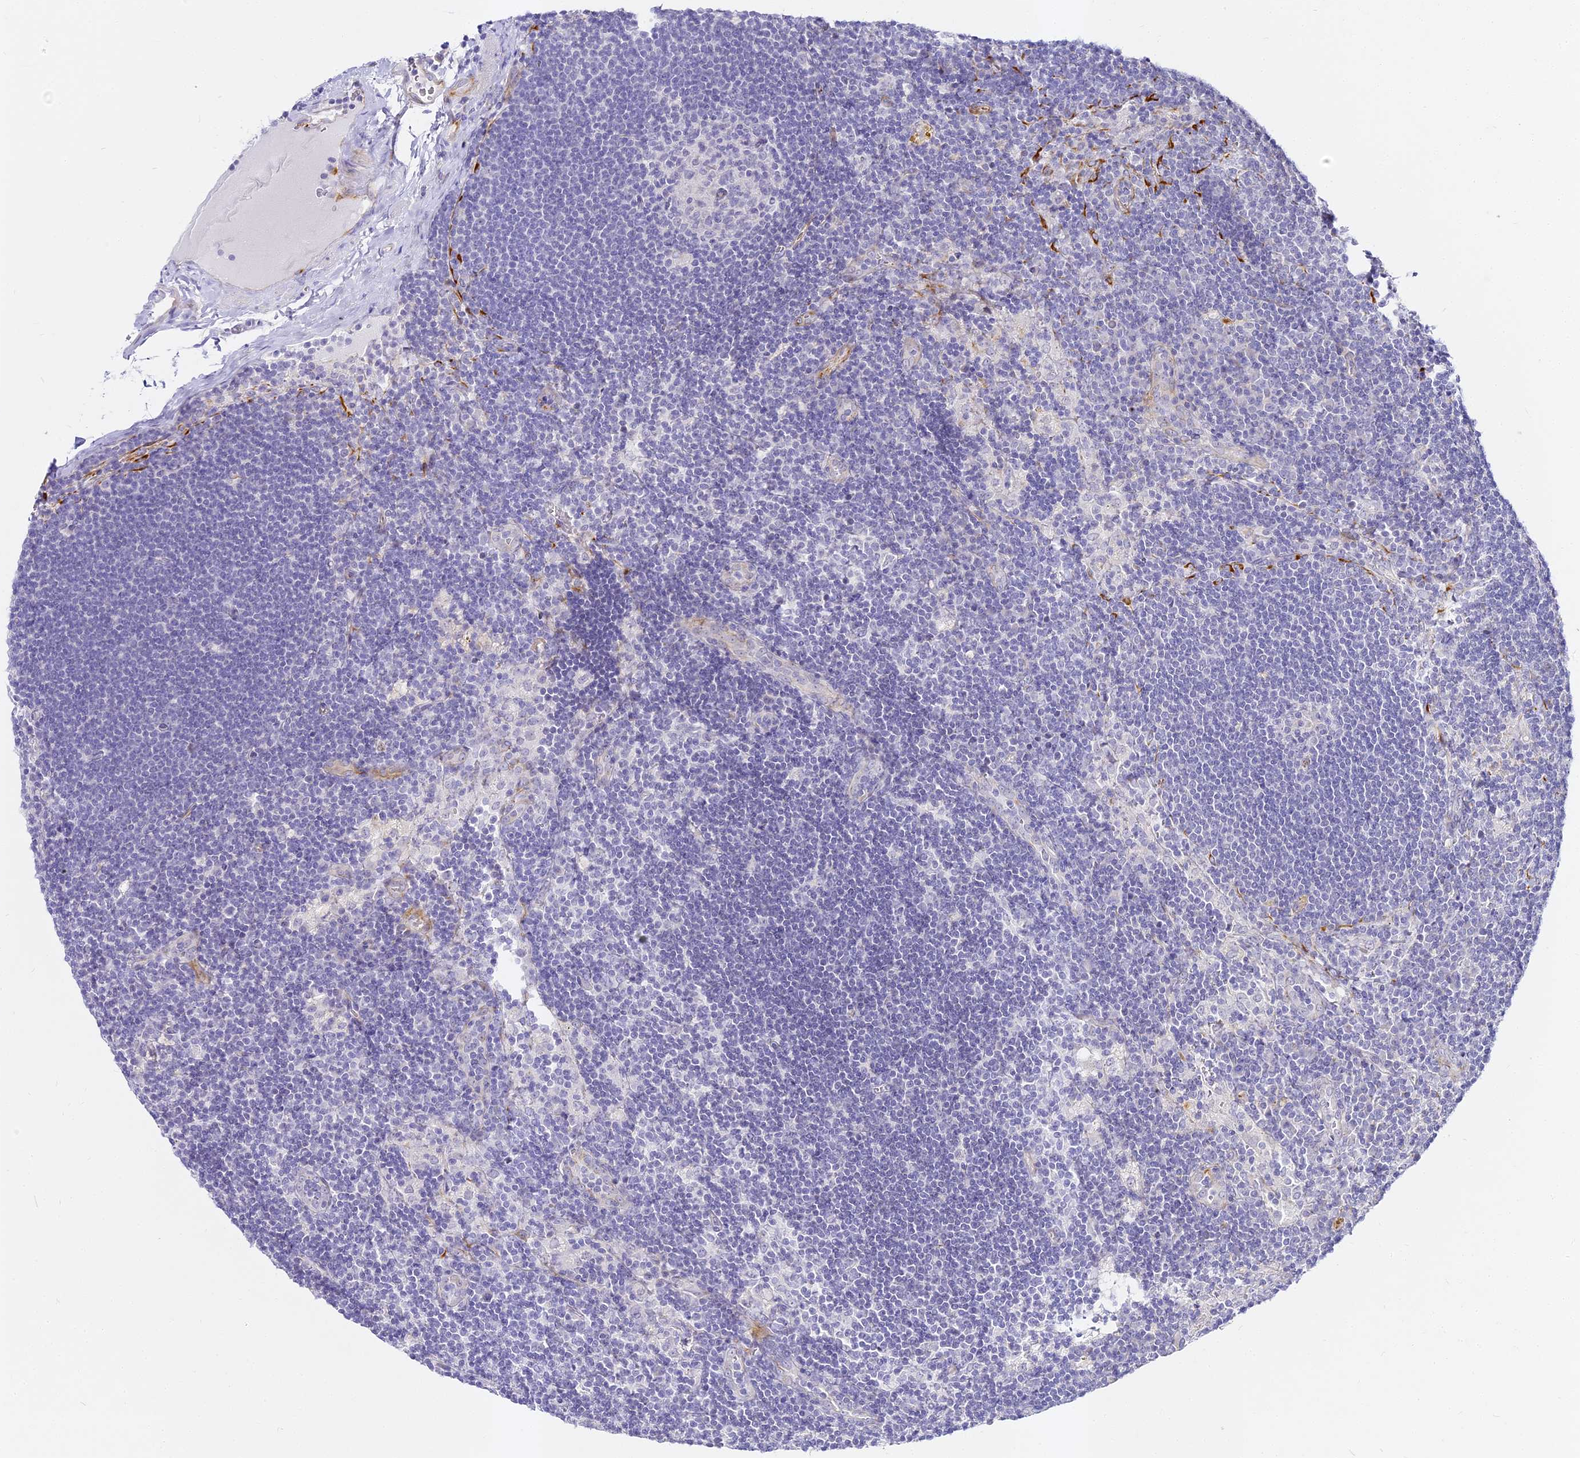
{"staining": {"intensity": "negative", "quantity": "none", "location": "none"}, "tissue": "lymph node", "cell_type": "Germinal center cells", "image_type": "normal", "snomed": [{"axis": "morphology", "description": "Normal tissue, NOS"}, {"axis": "topography", "description": "Lymph node"}], "caption": "Immunohistochemistry (IHC) micrograph of normal lymph node: lymph node stained with DAB (3,3'-diaminobenzidine) exhibits no significant protein positivity in germinal center cells.", "gene": "ALPG", "patient": {"sex": "male", "age": 24}}